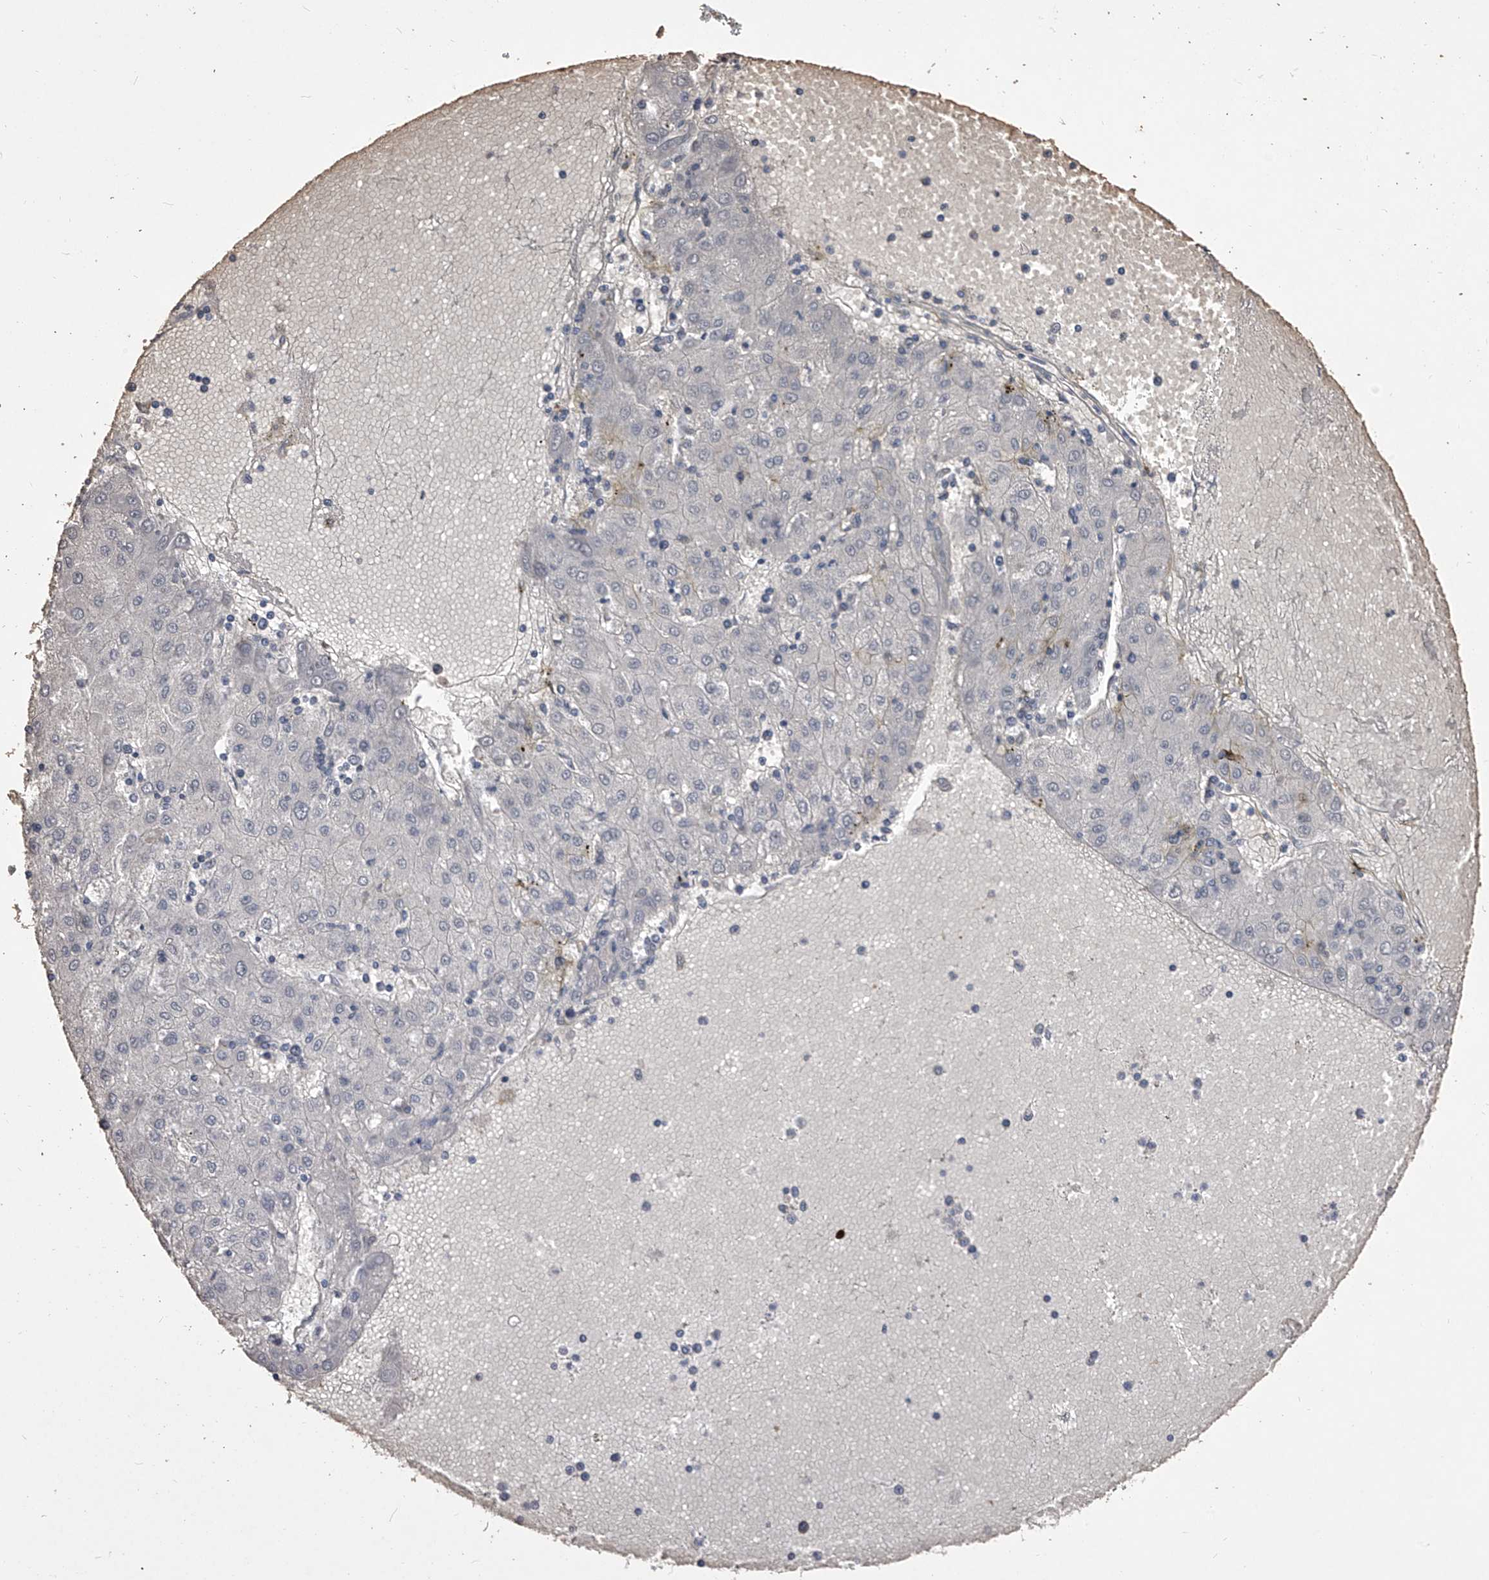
{"staining": {"intensity": "negative", "quantity": "none", "location": "none"}, "tissue": "liver cancer", "cell_type": "Tumor cells", "image_type": "cancer", "snomed": [{"axis": "morphology", "description": "Carcinoma, Hepatocellular, NOS"}, {"axis": "topography", "description": "Liver"}], "caption": "A high-resolution histopathology image shows immunohistochemistry (IHC) staining of liver cancer (hepatocellular carcinoma), which demonstrates no significant staining in tumor cells.", "gene": "MDN1", "patient": {"sex": "male", "age": 72}}